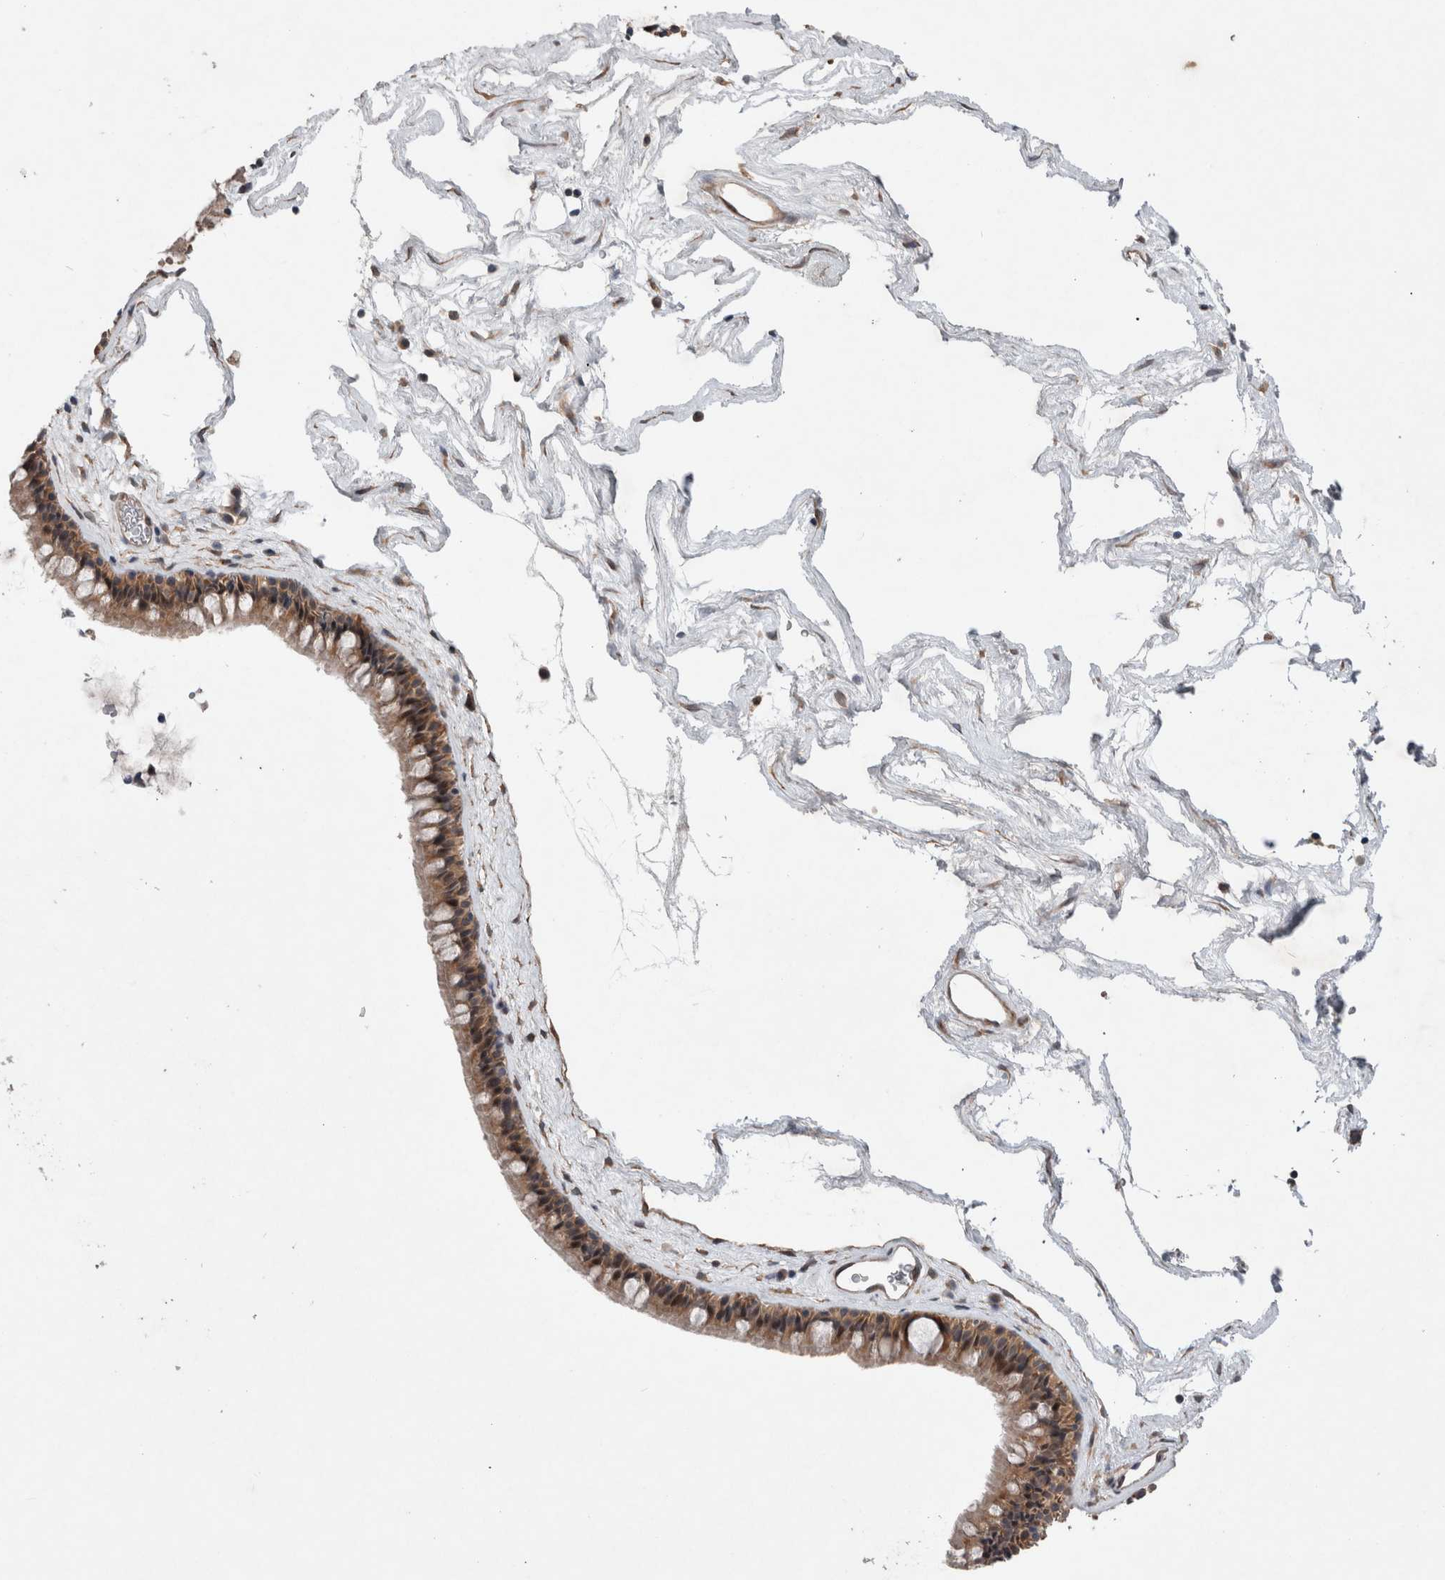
{"staining": {"intensity": "moderate", "quantity": ">75%", "location": "cytoplasmic/membranous"}, "tissue": "nasopharynx", "cell_type": "Respiratory epithelial cells", "image_type": "normal", "snomed": [{"axis": "morphology", "description": "Normal tissue, NOS"}, {"axis": "morphology", "description": "Inflammation, NOS"}, {"axis": "topography", "description": "Nasopharynx"}], "caption": "Respiratory epithelial cells demonstrate medium levels of moderate cytoplasmic/membranous staining in approximately >75% of cells in normal nasopharynx.", "gene": "GIMAP6", "patient": {"sex": "male", "age": 48}}